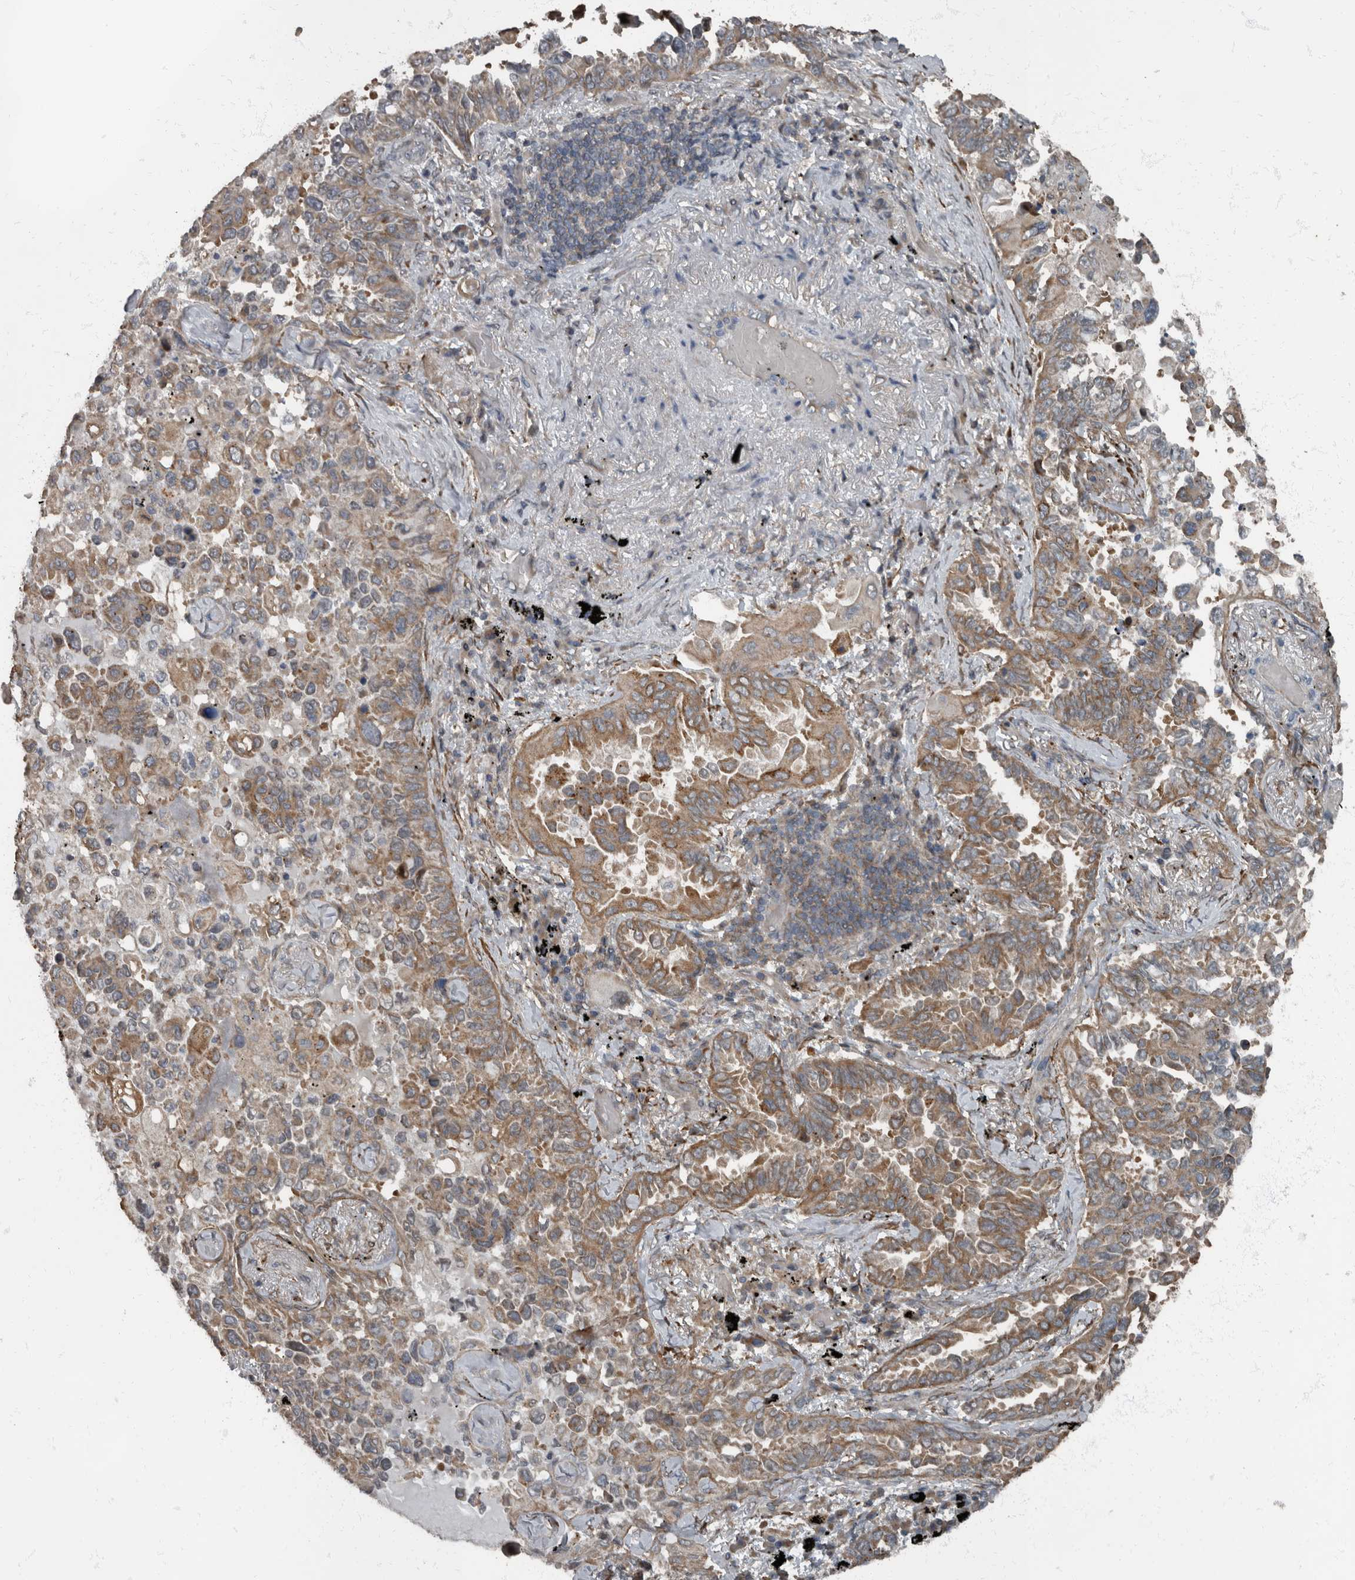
{"staining": {"intensity": "moderate", "quantity": ">75%", "location": "cytoplasmic/membranous"}, "tissue": "lung cancer", "cell_type": "Tumor cells", "image_type": "cancer", "snomed": [{"axis": "morphology", "description": "Adenocarcinoma, NOS"}, {"axis": "topography", "description": "Lung"}], "caption": "Moderate cytoplasmic/membranous staining is identified in about >75% of tumor cells in lung adenocarcinoma.", "gene": "RABGGTB", "patient": {"sex": "female", "age": 67}}